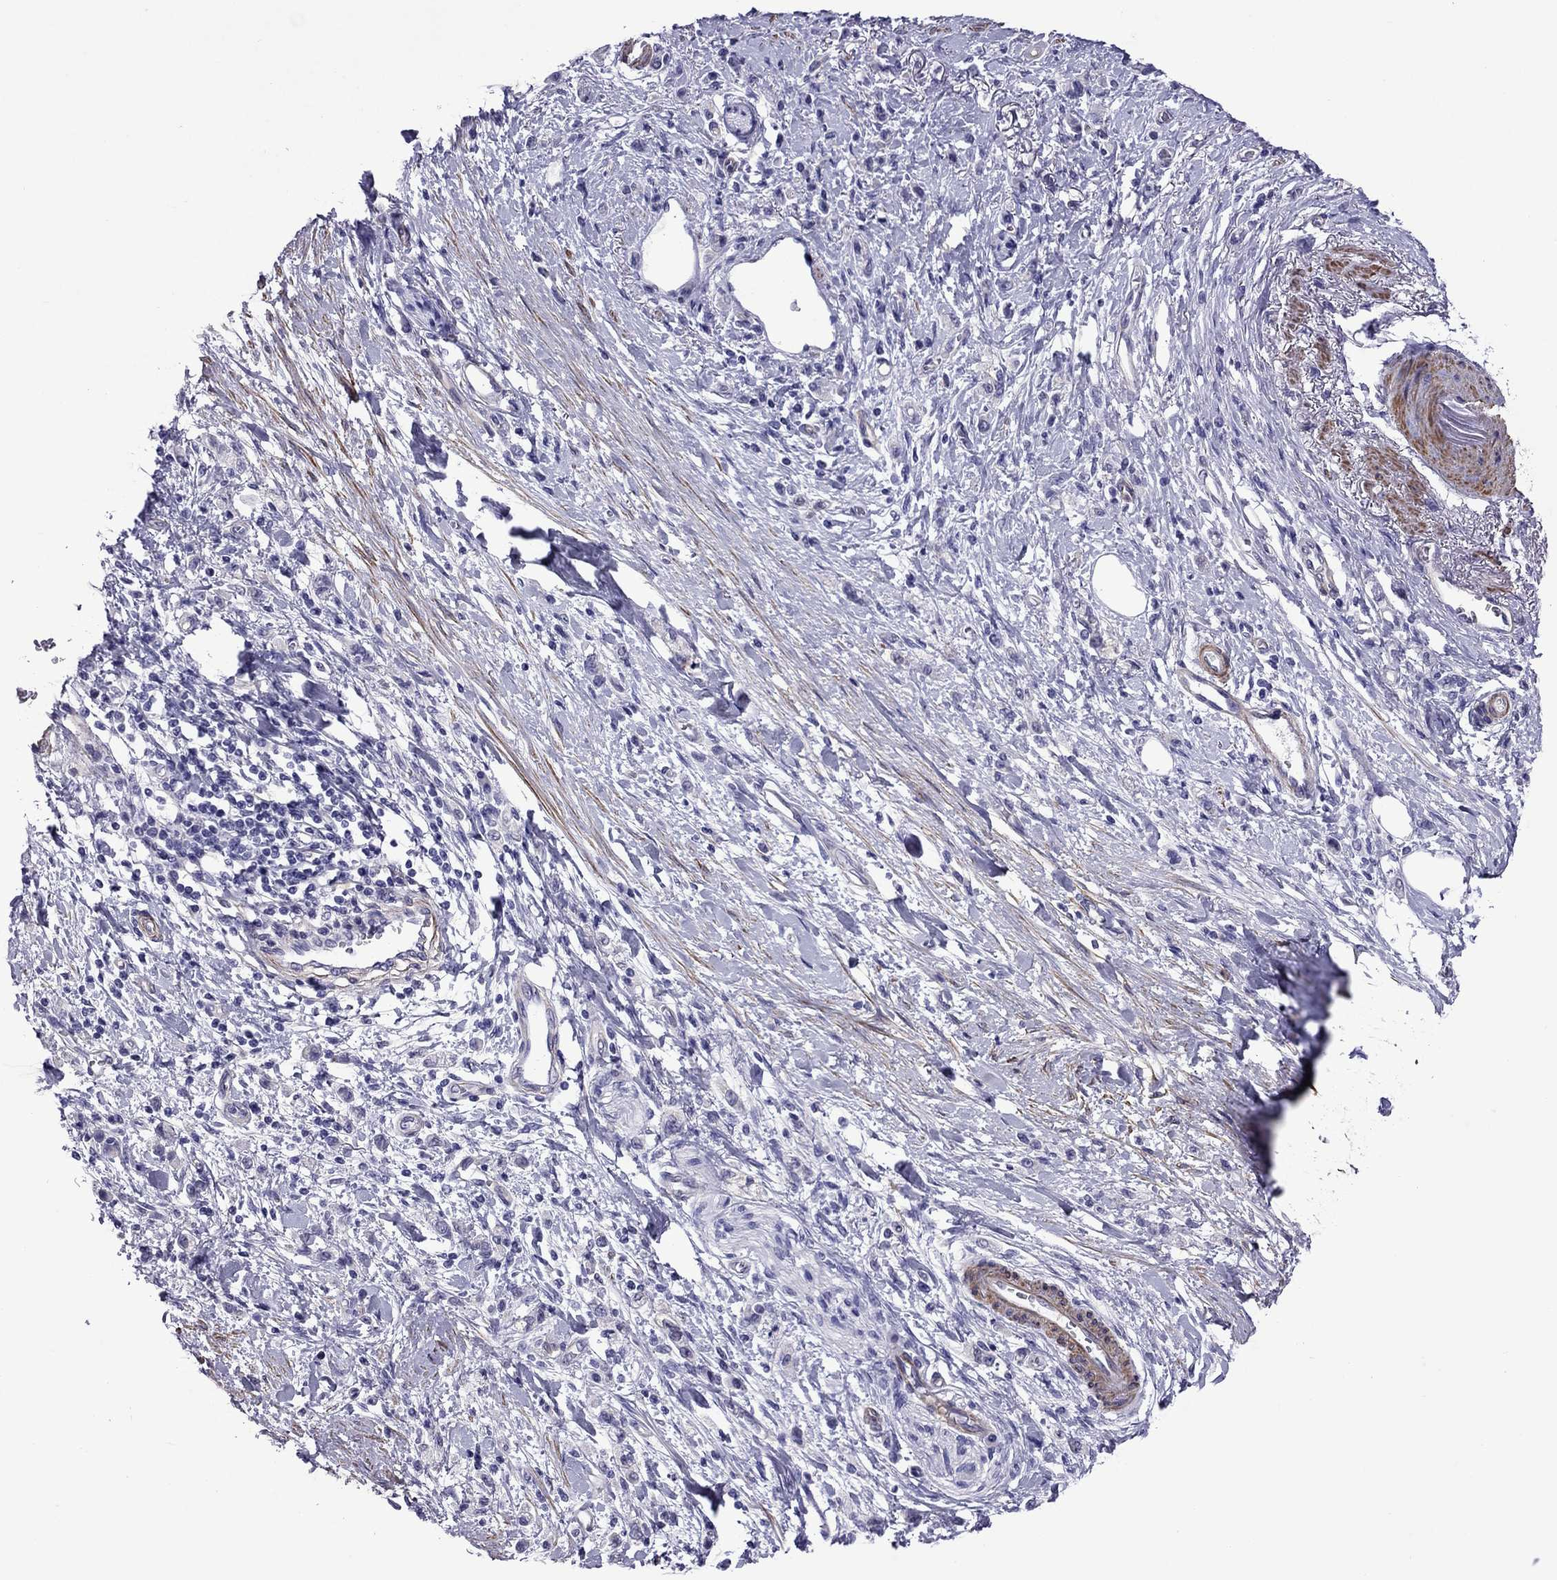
{"staining": {"intensity": "negative", "quantity": "none", "location": "none"}, "tissue": "stomach cancer", "cell_type": "Tumor cells", "image_type": "cancer", "snomed": [{"axis": "morphology", "description": "Adenocarcinoma, NOS"}, {"axis": "topography", "description": "Stomach"}], "caption": "Immunohistochemistry (IHC) photomicrograph of stomach adenocarcinoma stained for a protein (brown), which shows no staining in tumor cells. Nuclei are stained in blue.", "gene": "CHRNA5", "patient": {"sex": "male", "age": 77}}